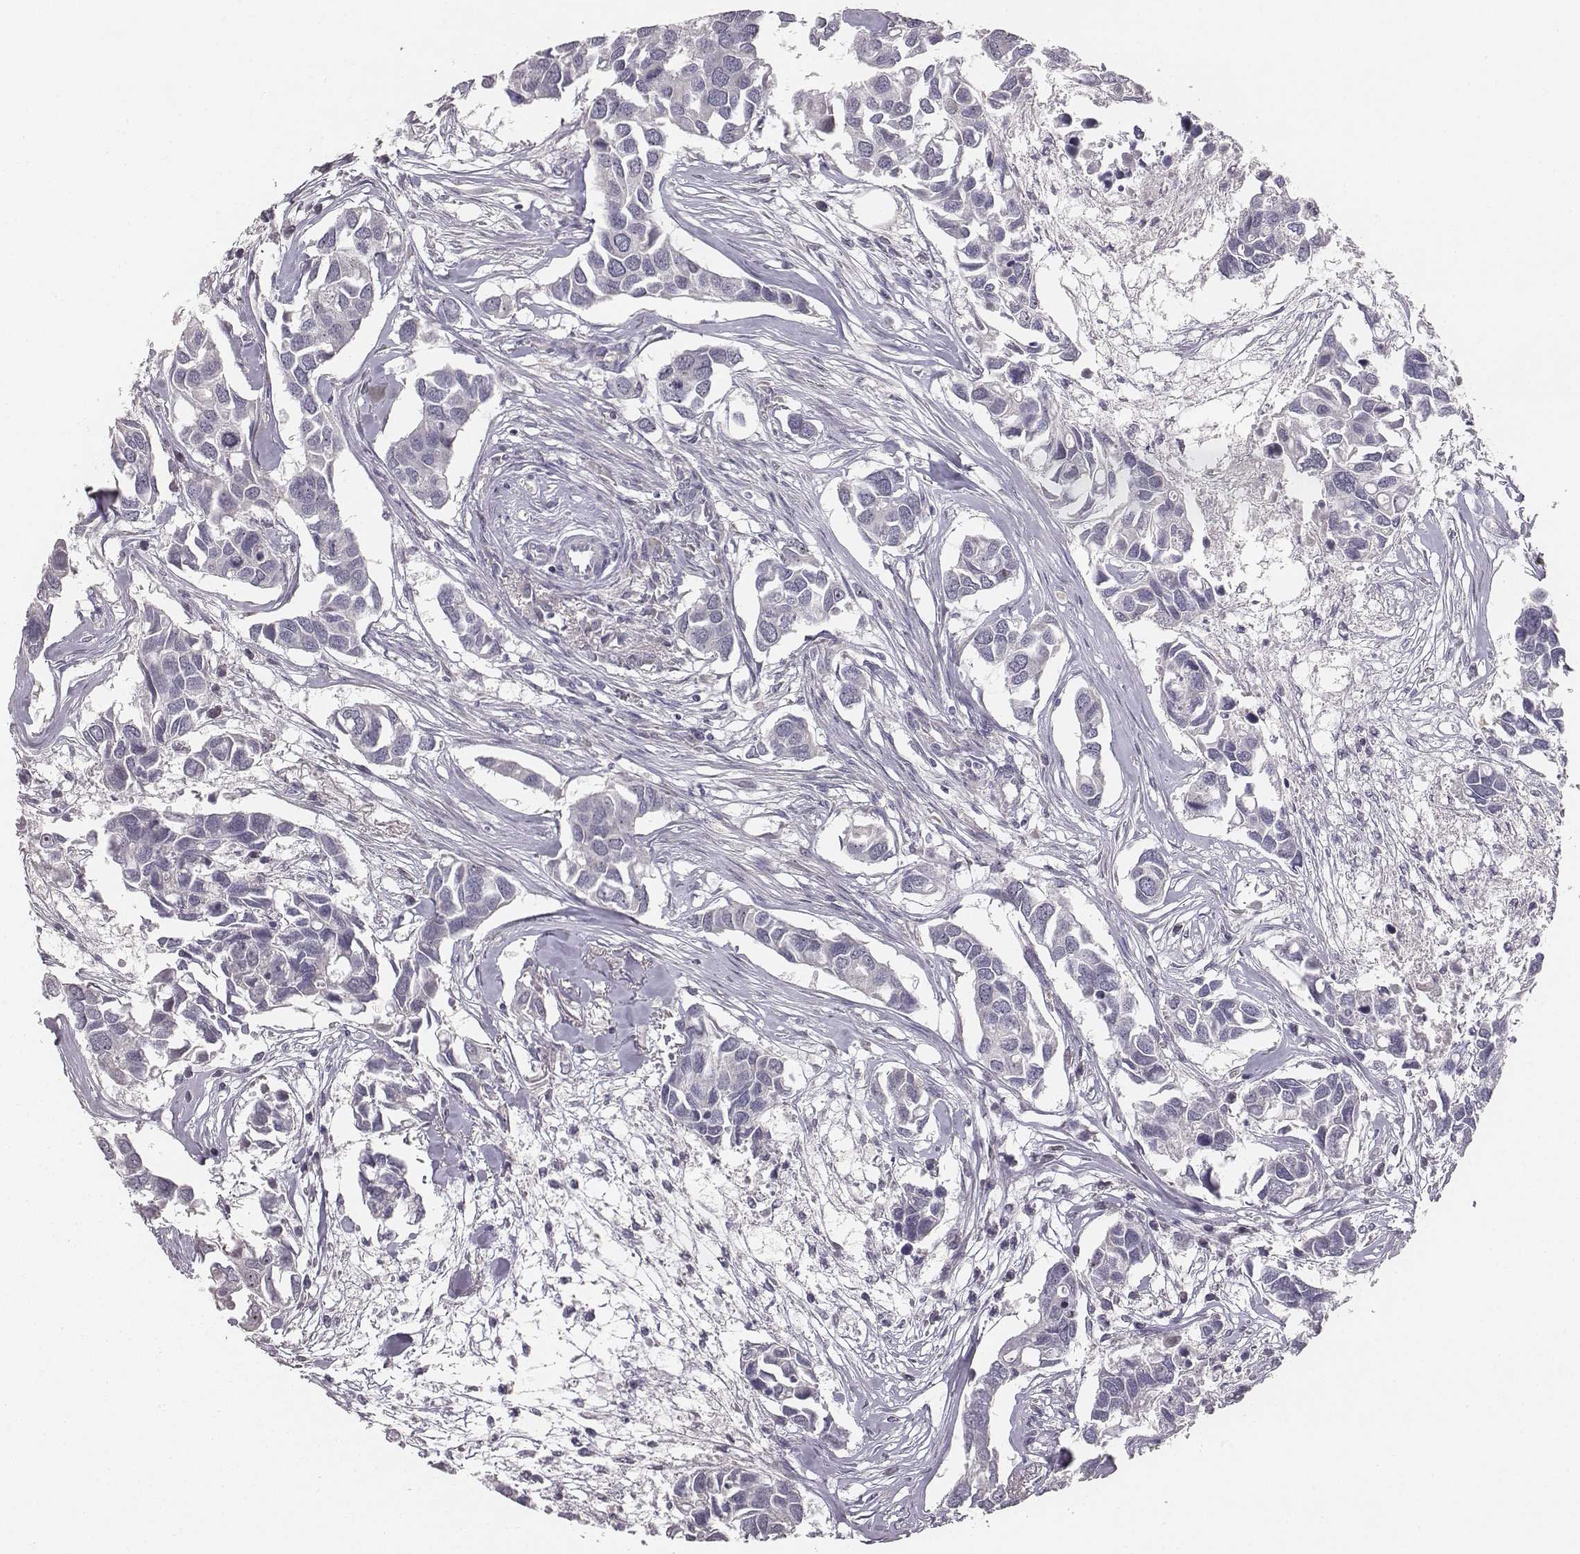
{"staining": {"intensity": "negative", "quantity": "none", "location": "none"}, "tissue": "breast cancer", "cell_type": "Tumor cells", "image_type": "cancer", "snomed": [{"axis": "morphology", "description": "Duct carcinoma"}, {"axis": "topography", "description": "Breast"}], "caption": "DAB immunohistochemical staining of breast cancer (infiltrating ductal carcinoma) reveals no significant positivity in tumor cells. (Brightfield microscopy of DAB (3,3'-diaminobenzidine) immunohistochemistry at high magnification).", "gene": "NIFK", "patient": {"sex": "female", "age": 83}}